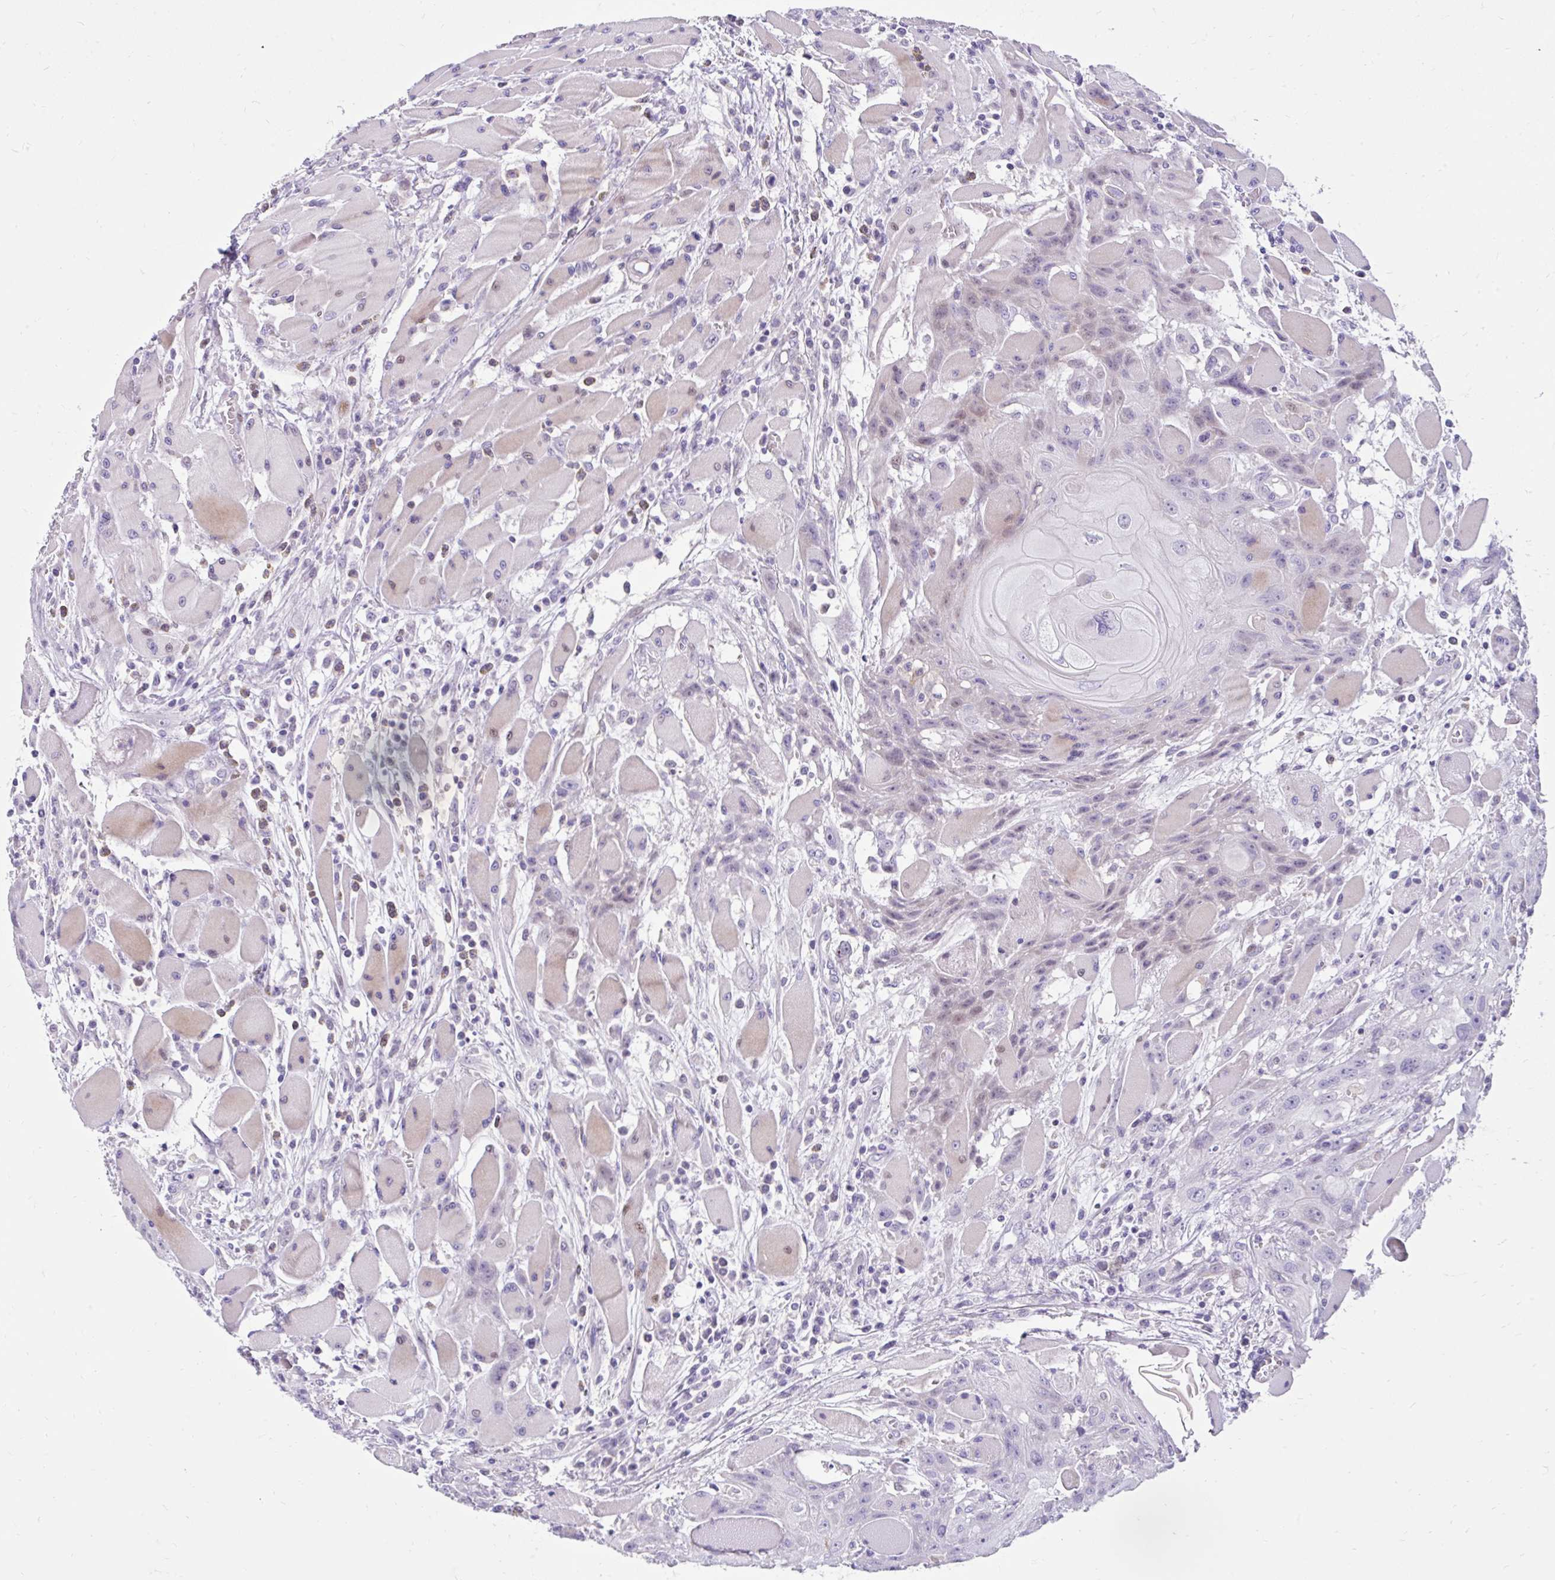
{"staining": {"intensity": "weak", "quantity": "<25%", "location": "nuclear"}, "tissue": "head and neck cancer", "cell_type": "Tumor cells", "image_type": "cancer", "snomed": [{"axis": "morphology", "description": "Squamous cell carcinoma, NOS"}, {"axis": "topography", "description": "Head-Neck"}], "caption": "High magnification brightfield microscopy of head and neck squamous cell carcinoma stained with DAB (brown) and counterstained with hematoxylin (blue): tumor cells show no significant positivity.", "gene": "NHLH2", "patient": {"sex": "female", "age": 43}}